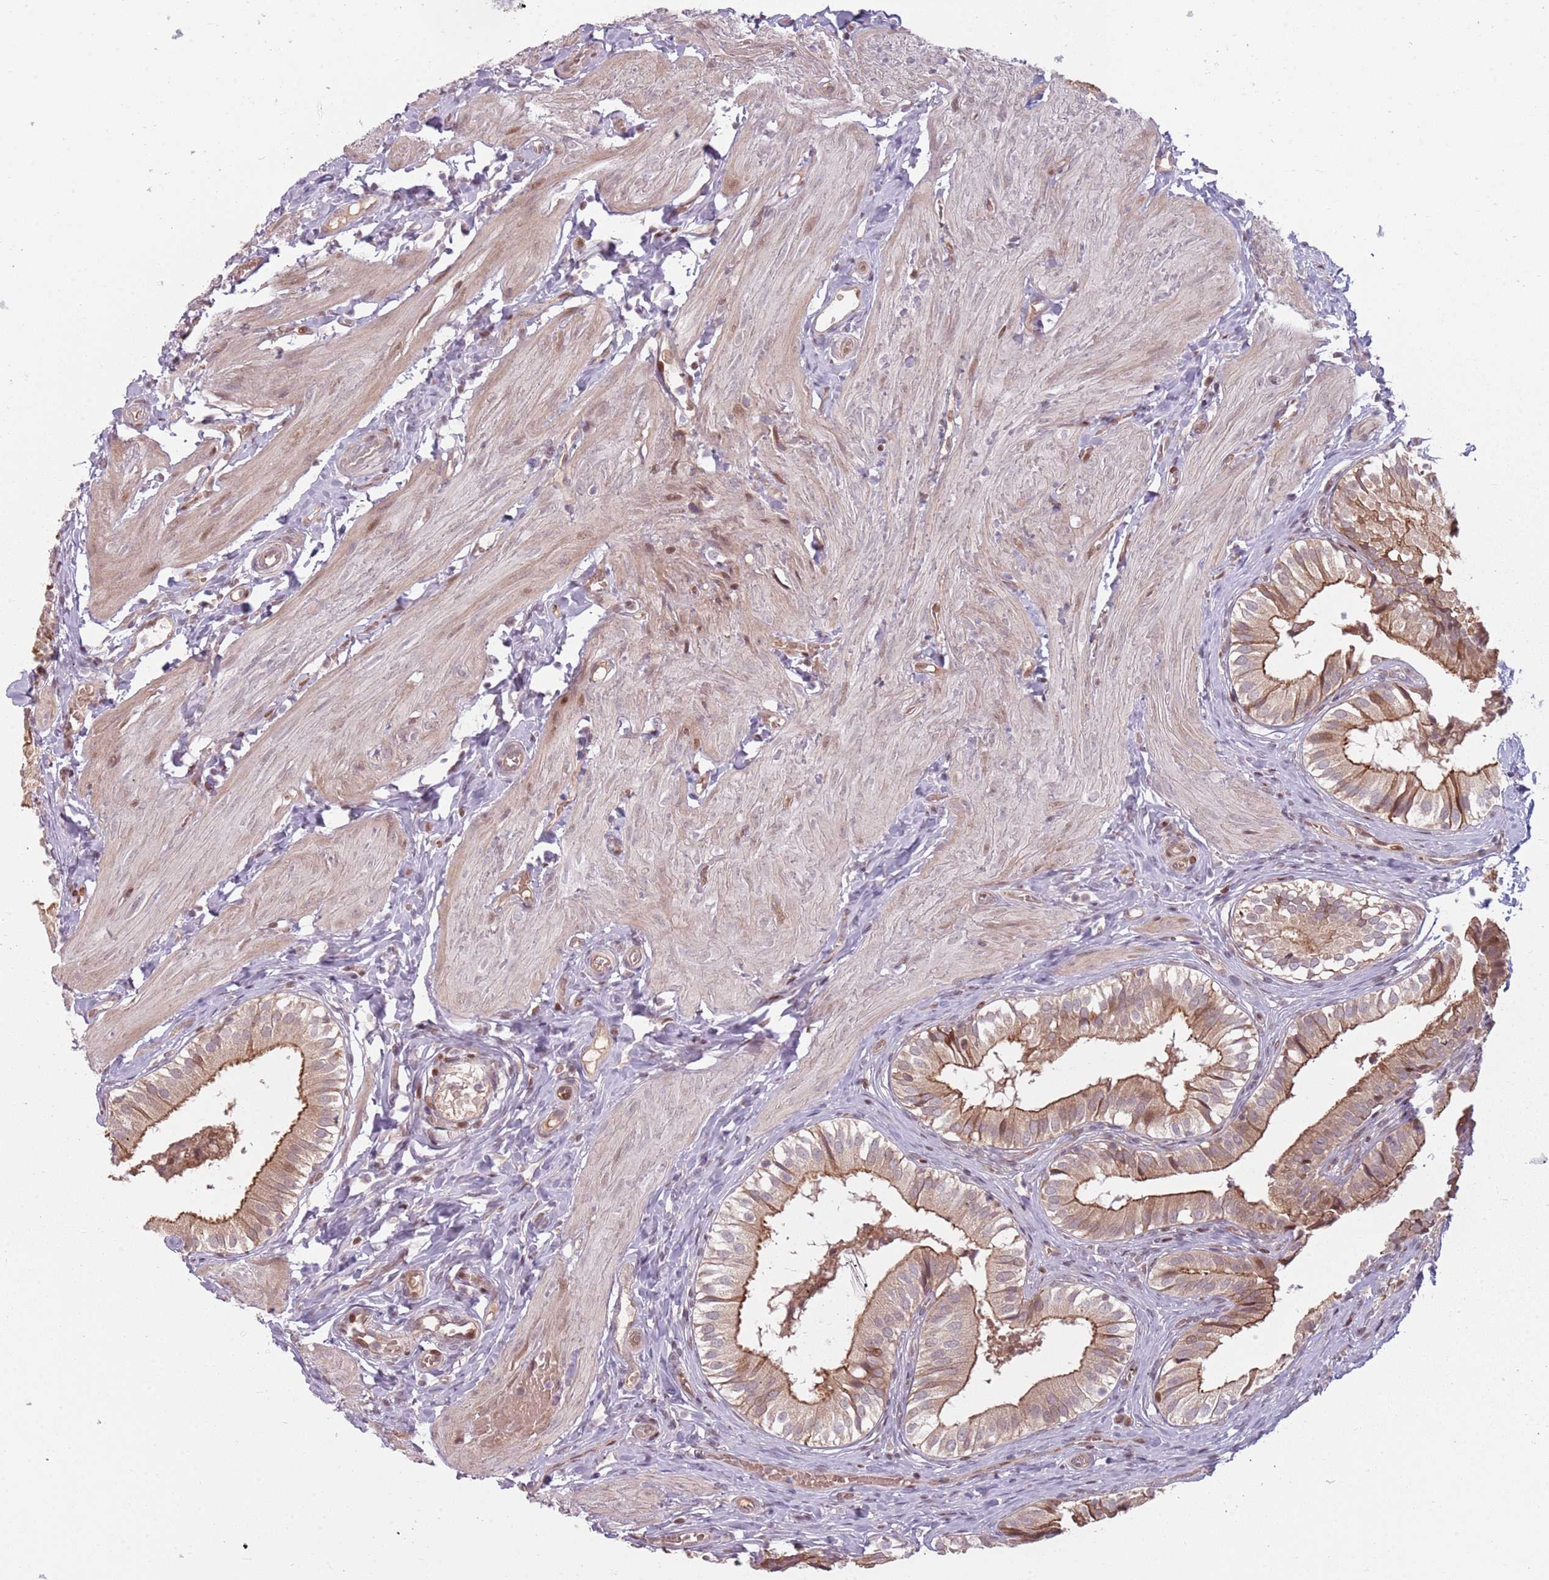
{"staining": {"intensity": "moderate", "quantity": "25%-75%", "location": "cytoplasmic/membranous,nuclear"}, "tissue": "gallbladder", "cell_type": "Glandular cells", "image_type": "normal", "snomed": [{"axis": "morphology", "description": "Normal tissue, NOS"}, {"axis": "topography", "description": "Gallbladder"}], "caption": "High-magnification brightfield microscopy of benign gallbladder stained with DAB (3,3'-diaminobenzidine) (brown) and counterstained with hematoxylin (blue). glandular cells exhibit moderate cytoplasmic/membranous,nuclear staining is seen in about25%-75% of cells. The staining was performed using DAB, with brown indicating positive protein expression. Nuclei are stained blue with hematoxylin.", "gene": "ADGRG1", "patient": {"sex": "female", "age": 47}}